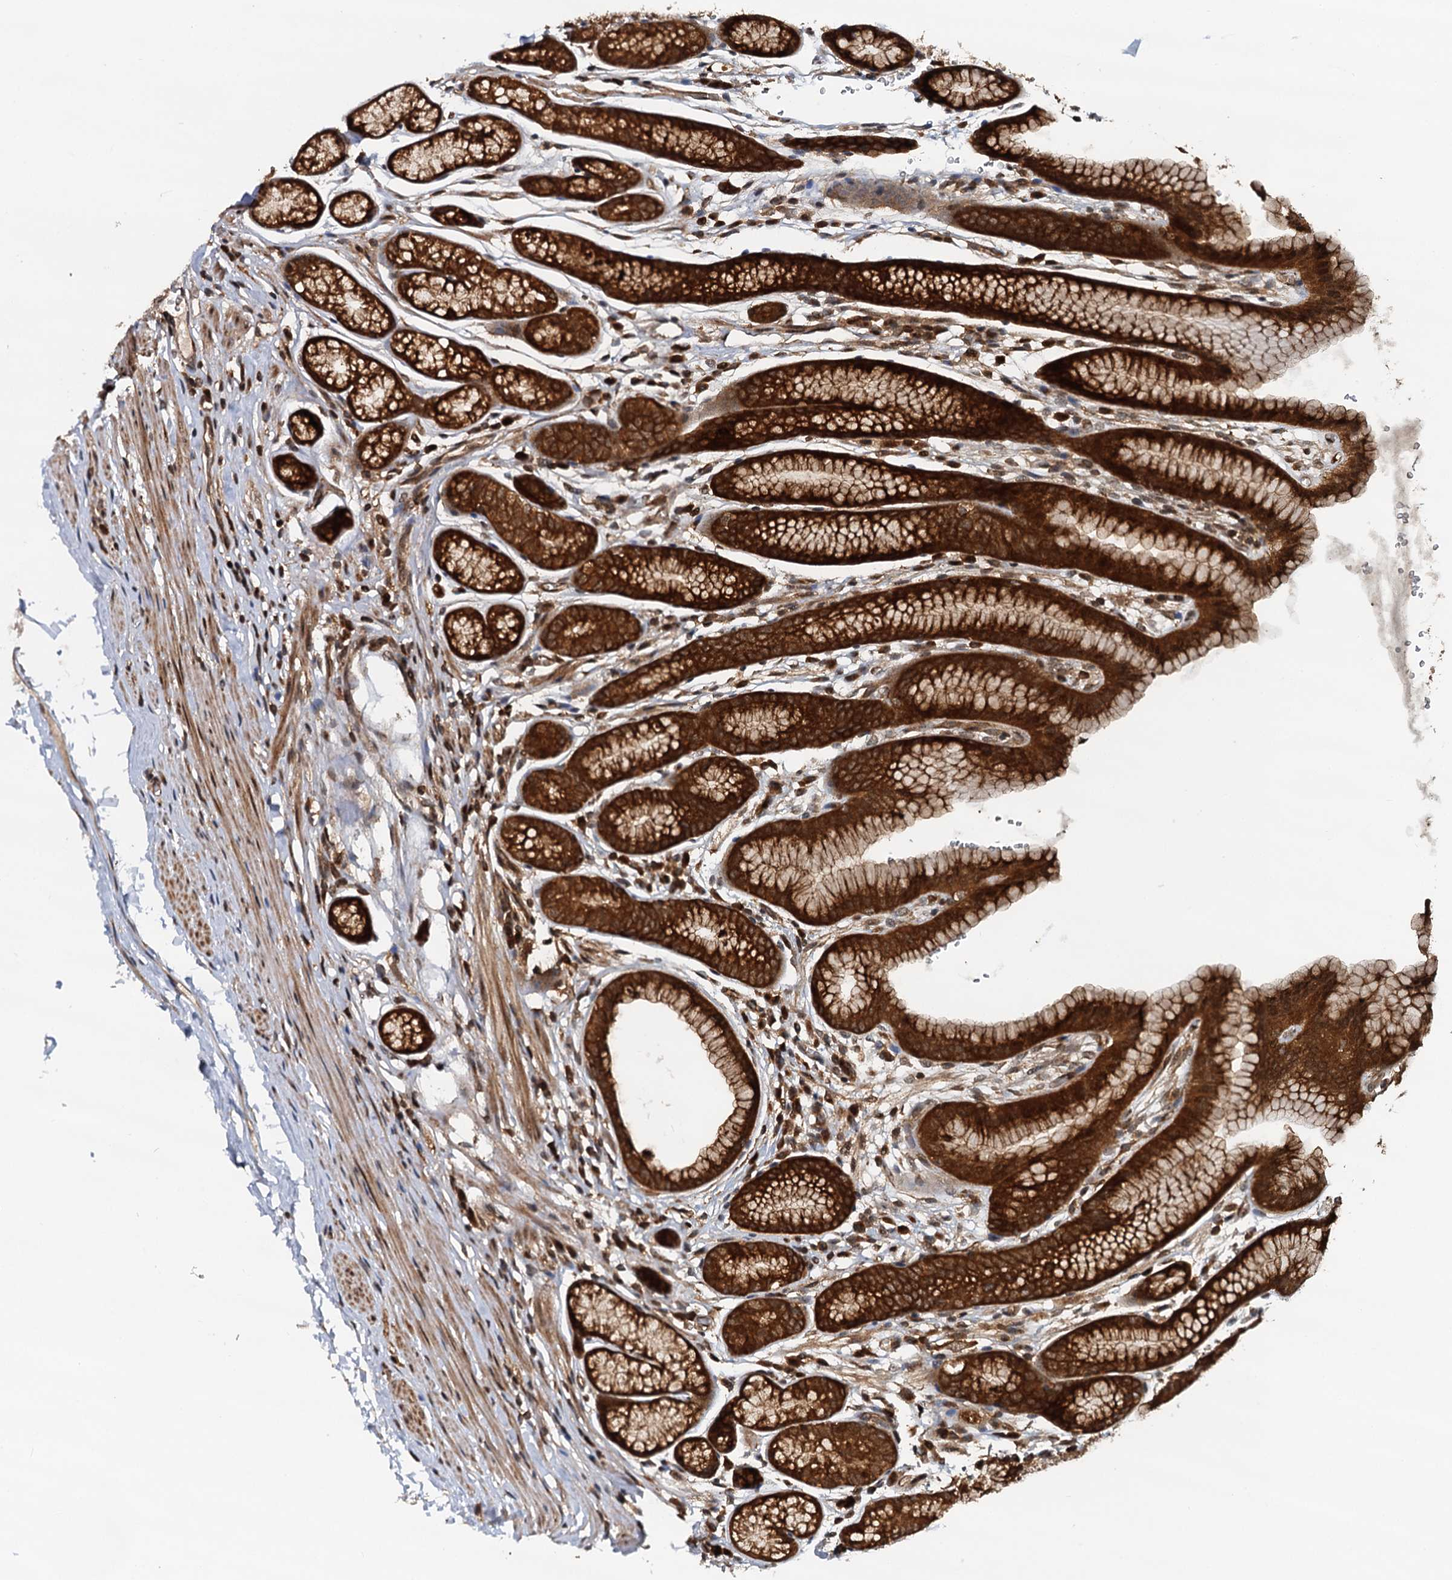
{"staining": {"intensity": "strong", "quantity": ">75%", "location": "cytoplasmic/membranous,nuclear"}, "tissue": "stomach", "cell_type": "Glandular cells", "image_type": "normal", "snomed": [{"axis": "morphology", "description": "Normal tissue, NOS"}, {"axis": "topography", "description": "Stomach"}], "caption": "A histopathology image showing strong cytoplasmic/membranous,nuclear staining in about >75% of glandular cells in normal stomach, as visualized by brown immunohistochemical staining.", "gene": "STUB1", "patient": {"sex": "male", "age": 42}}